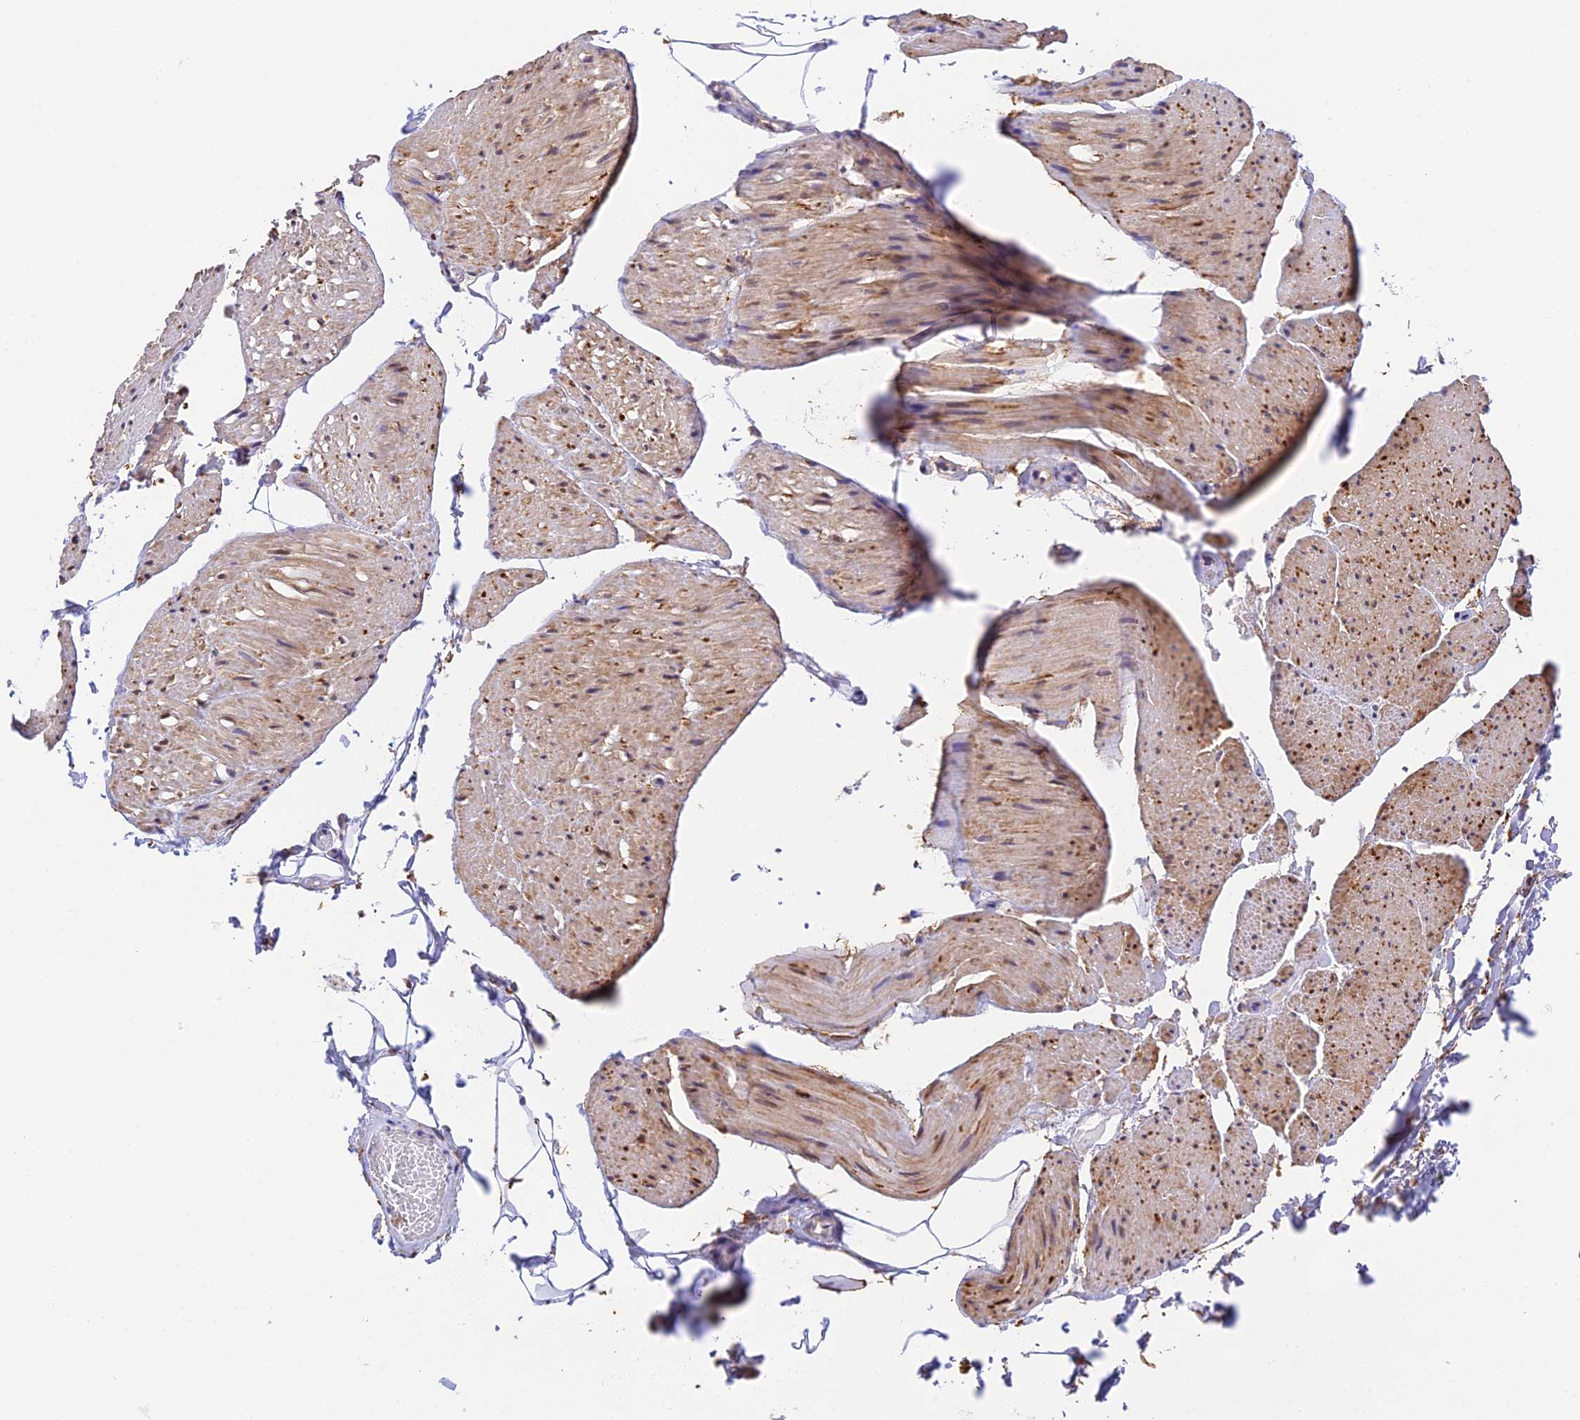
{"staining": {"intensity": "moderate", "quantity": ">75%", "location": "nuclear"}, "tissue": "adipose tissue", "cell_type": "Adipocytes", "image_type": "normal", "snomed": [{"axis": "morphology", "description": "Normal tissue, NOS"}, {"axis": "morphology", "description": "Adenocarcinoma, Low grade"}, {"axis": "topography", "description": "Prostate"}, {"axis": "topography", "description": "Peripheral nerve tissue"}], "caption": "Immunohistochemical staining of unremarkable adipose tissue displays >75% levels of moderate nuclear protein positivity in about >75% of adipocytes.", "gene": "THAP11", "patient": {"sex": "male", "age": 63}}